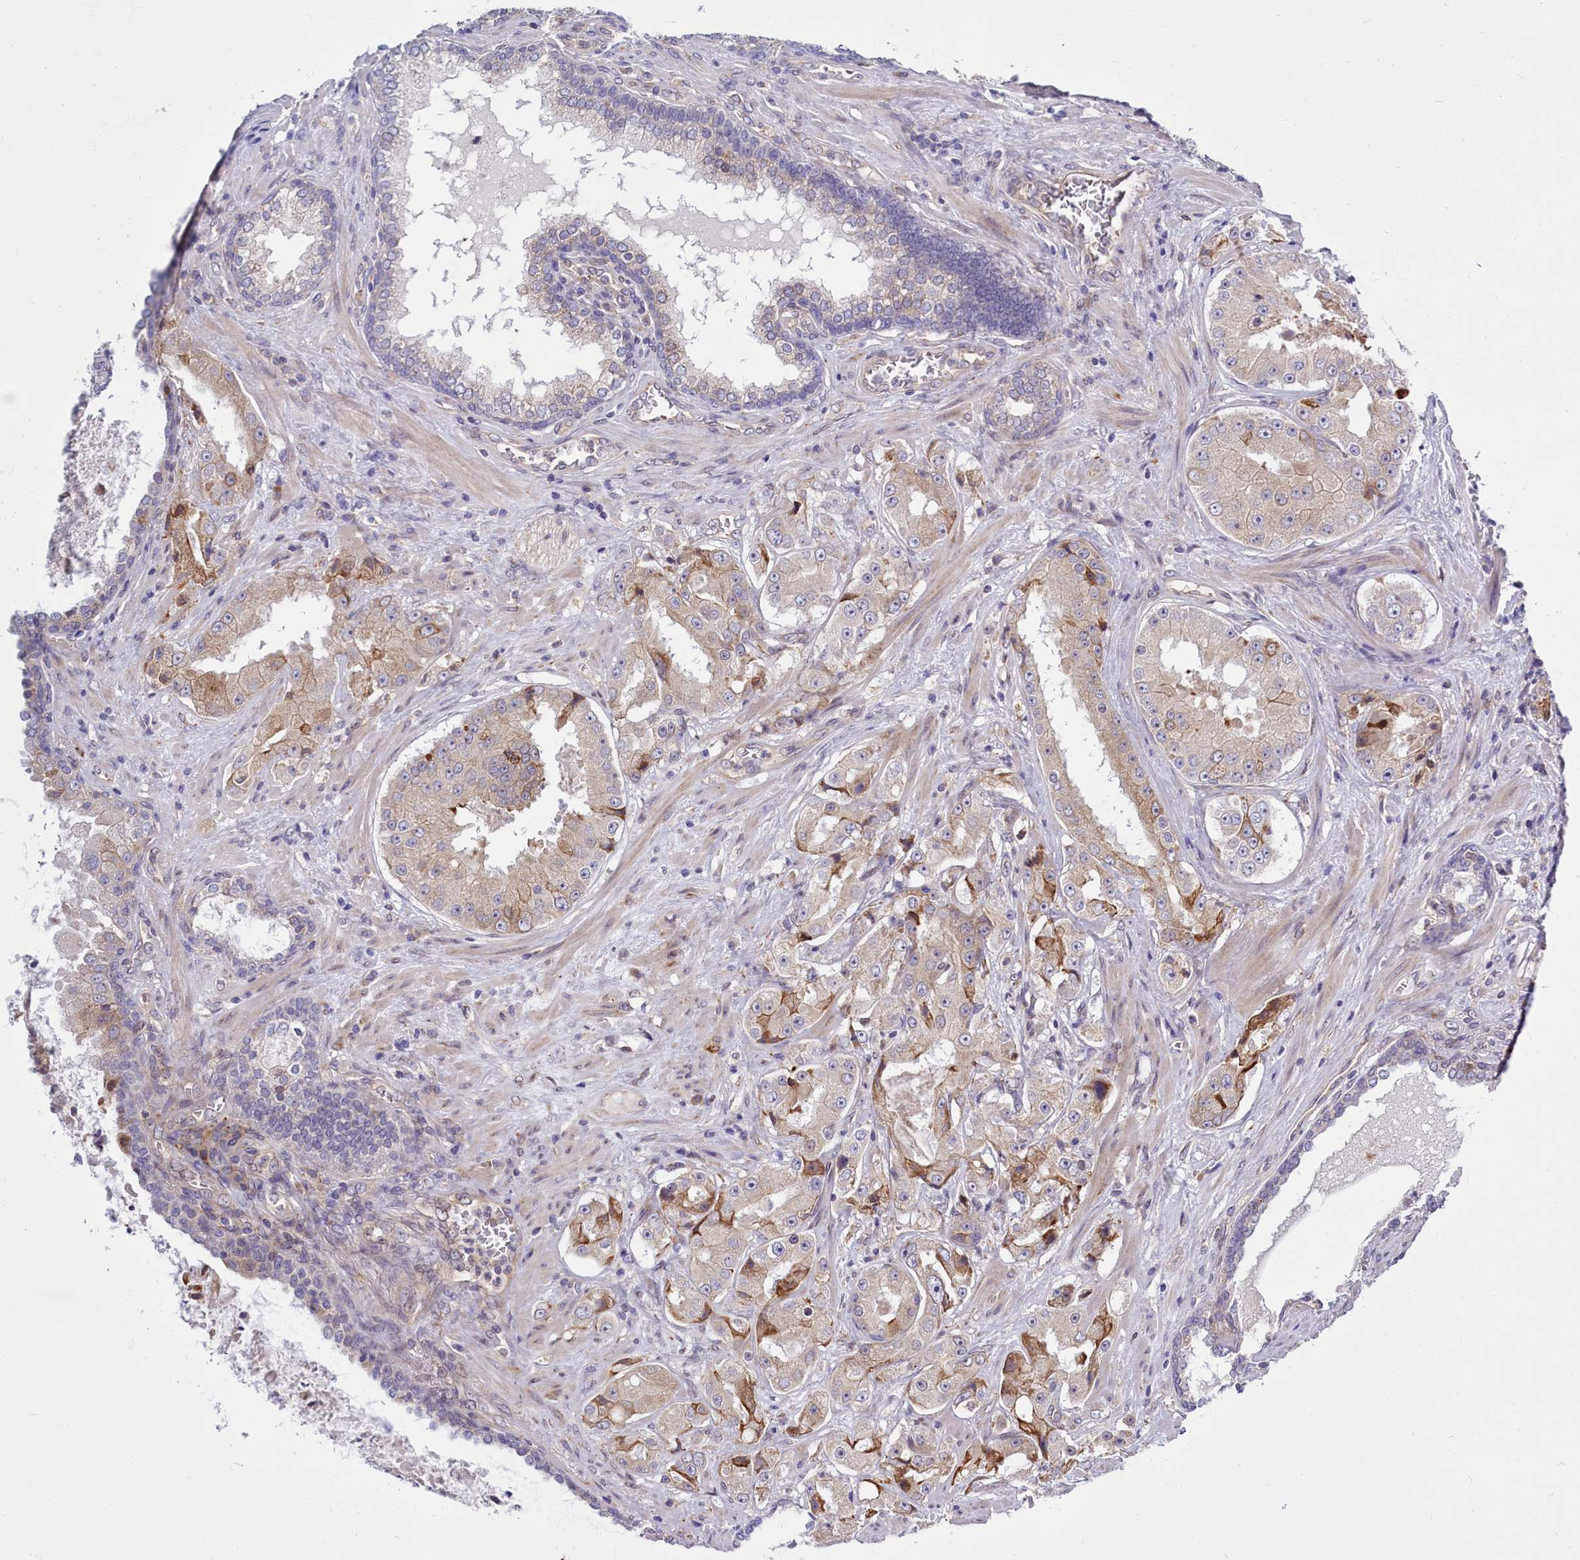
{"staining": {"intensity": "moderate", "quantity": "<25%", "location": "cytoplasmic/membranous"}, "tissue": "prostate cancer", "cell_type": "Tumor cells", "image_type": "cancer", "snomed": [{"axis": "morphology", "description": "Adenocarcinoma, High grade"}, {"axis": "topography", "description": "Prostate"}], "caption": "This histopathology image demonstrates immunohistochemistry staining of human prostate adenocarcinoma (high-grade), with low moderate cytoplasmic/membranous positivity in about <25% of tumor cells.", "gene": "RAPGEF4", "patient": {"sex": "male", "age": 73}}